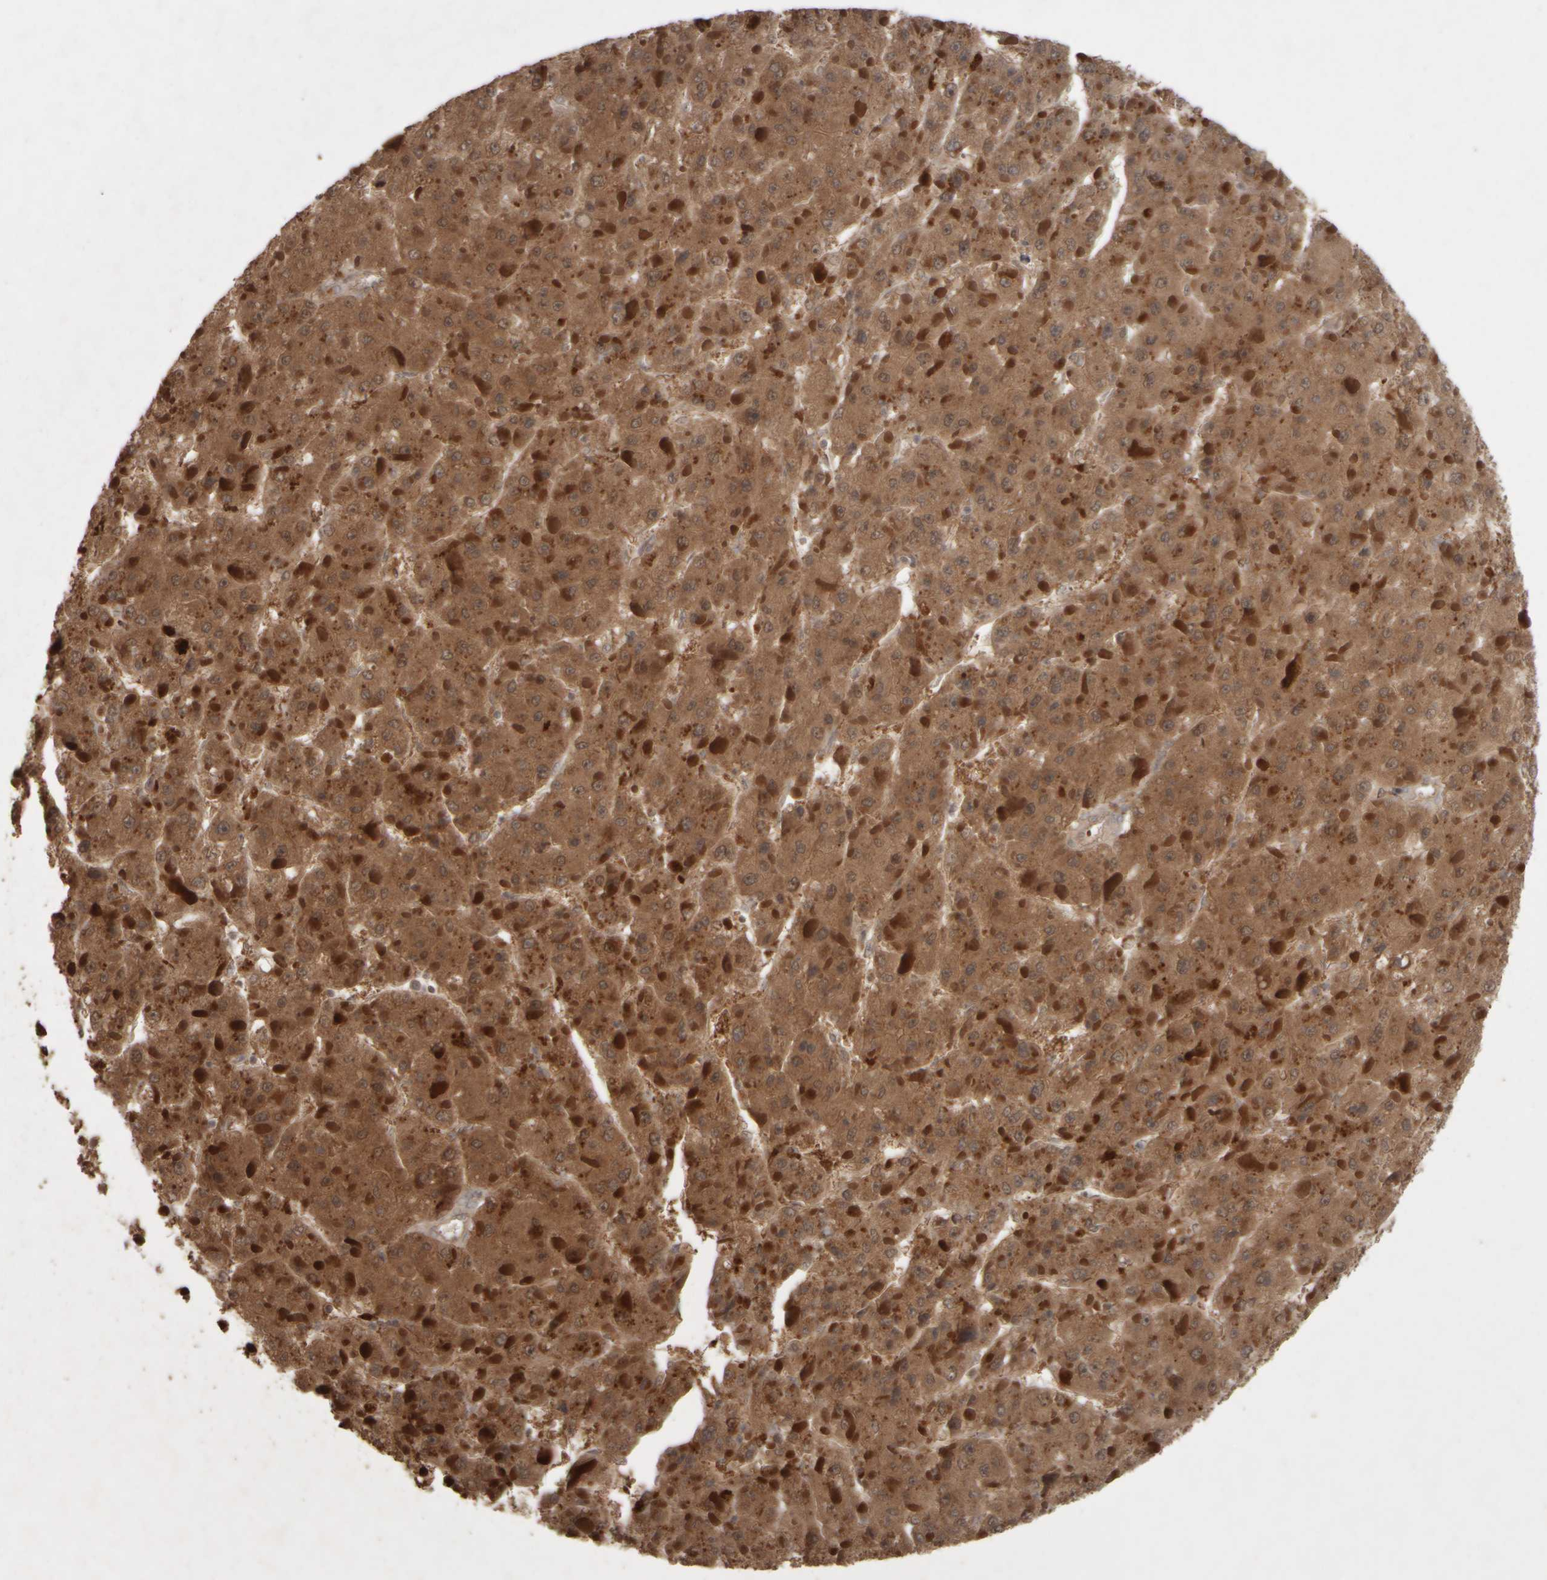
{"staining": {"intensity": "moderate", "quantity": ">75%", "location": "cytoplasmic/membranous"}, "tissue": "liver cancer", "cell_type": "Tumor cells", "image_type": "cancer", "snomed": [{"axis": "morphology", "description": "Carcinoma, Hepatocellular, NOS"}, {"axis": "topography", "description": "Liver"}], "caption": "Immunohistochemistry (IHC) photomicrograph of liver cancer (hepatocellular carcinoma) stained for a protein (brown), which exhibits medium levels of moderate cytoplasmic/membranous positivity in approximately >75% of tumor cells.", "gene": "ACO1", "patient": {"sex": "female", "age": 73}}